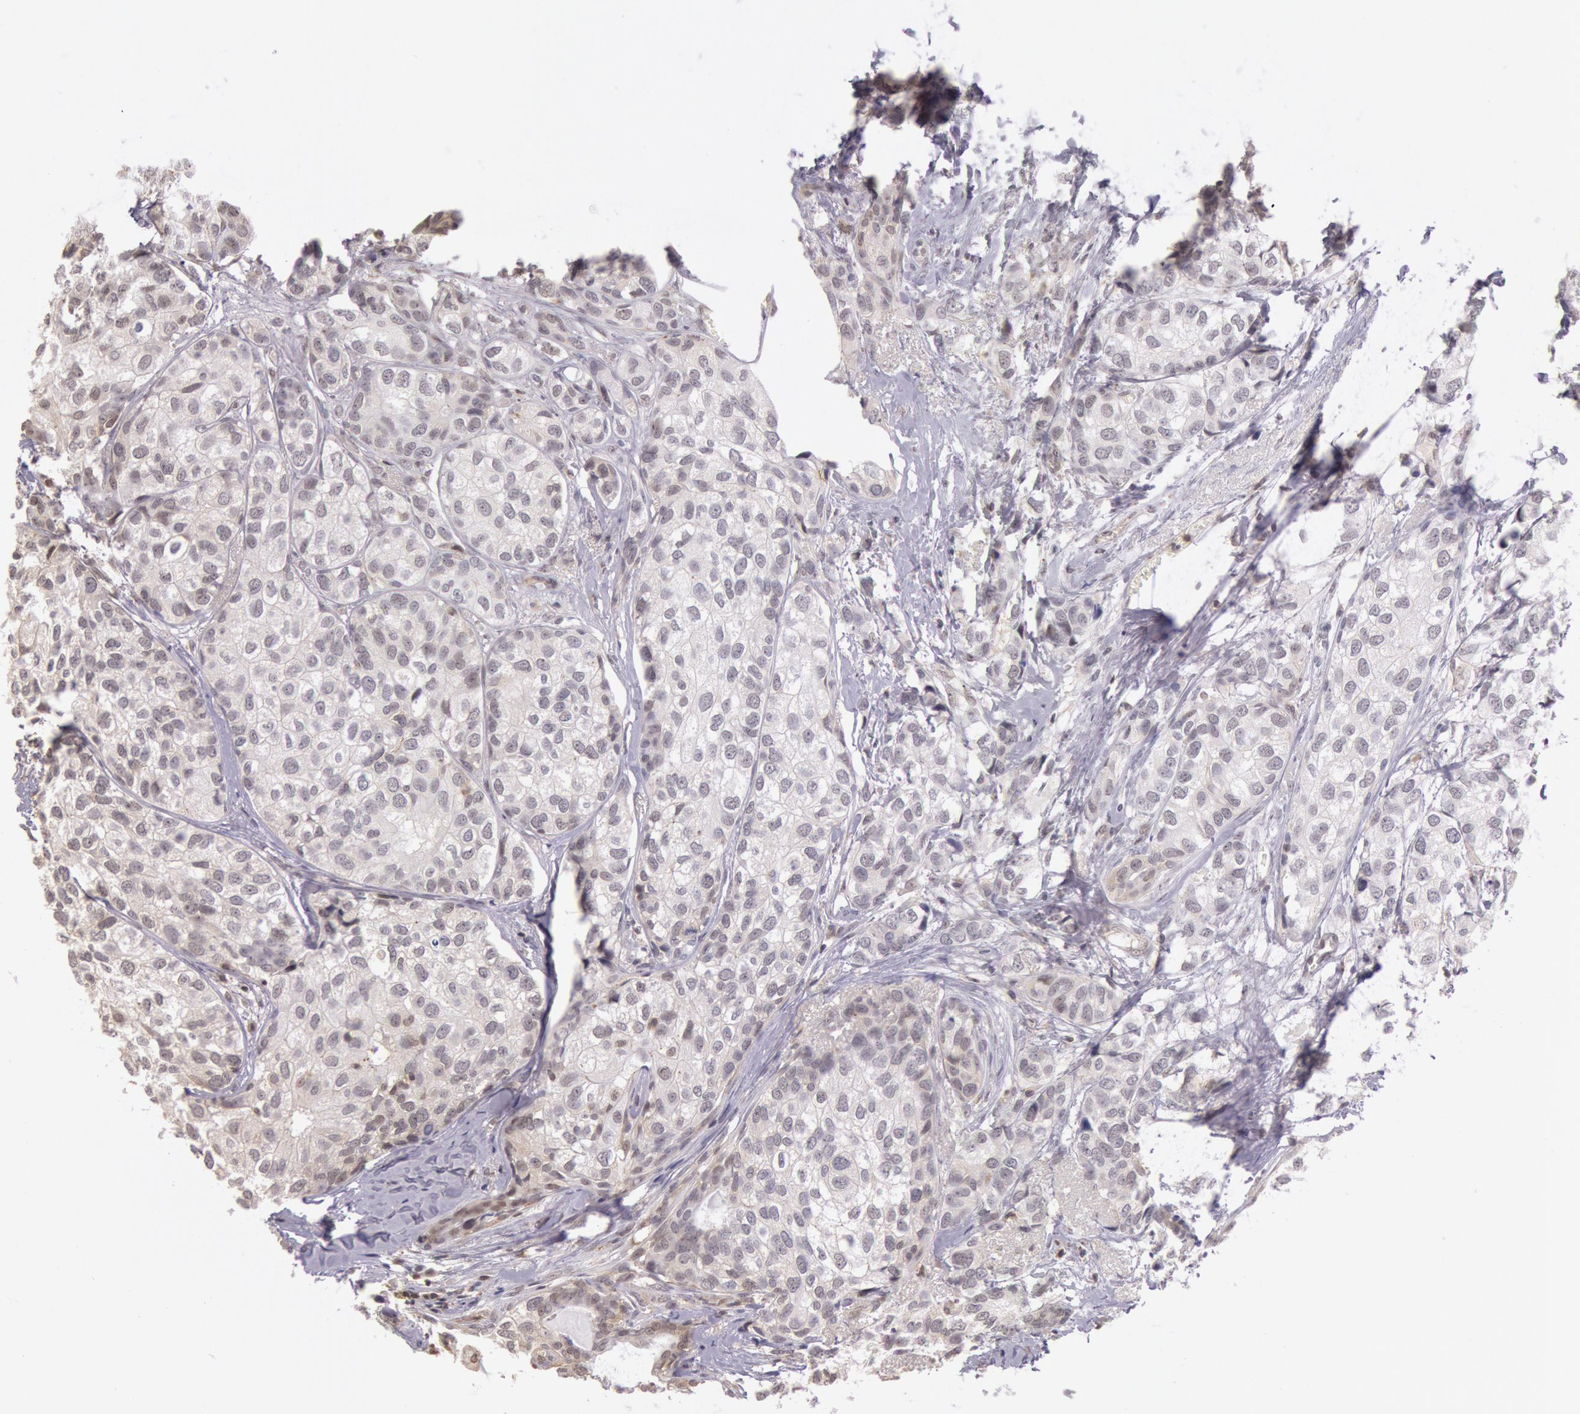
{"staining": {"intensity": "negative", "quantity": "none", "location": "none"}, "tissue": "breast cancer", "cell_type": "Tumor cells", "image_type": "cancer", "snomed": [{"axis": "morphology", "description": "Duct carcinoma"}, {"axis": "topography", "description": "Breast"}], "caption": "Human breast invasive ductal carcinoma stained for a protein using IHC shows no expression in tumor cells.", "gene": "HIF1A", "patient": {"sex": "female", "age": 68}}